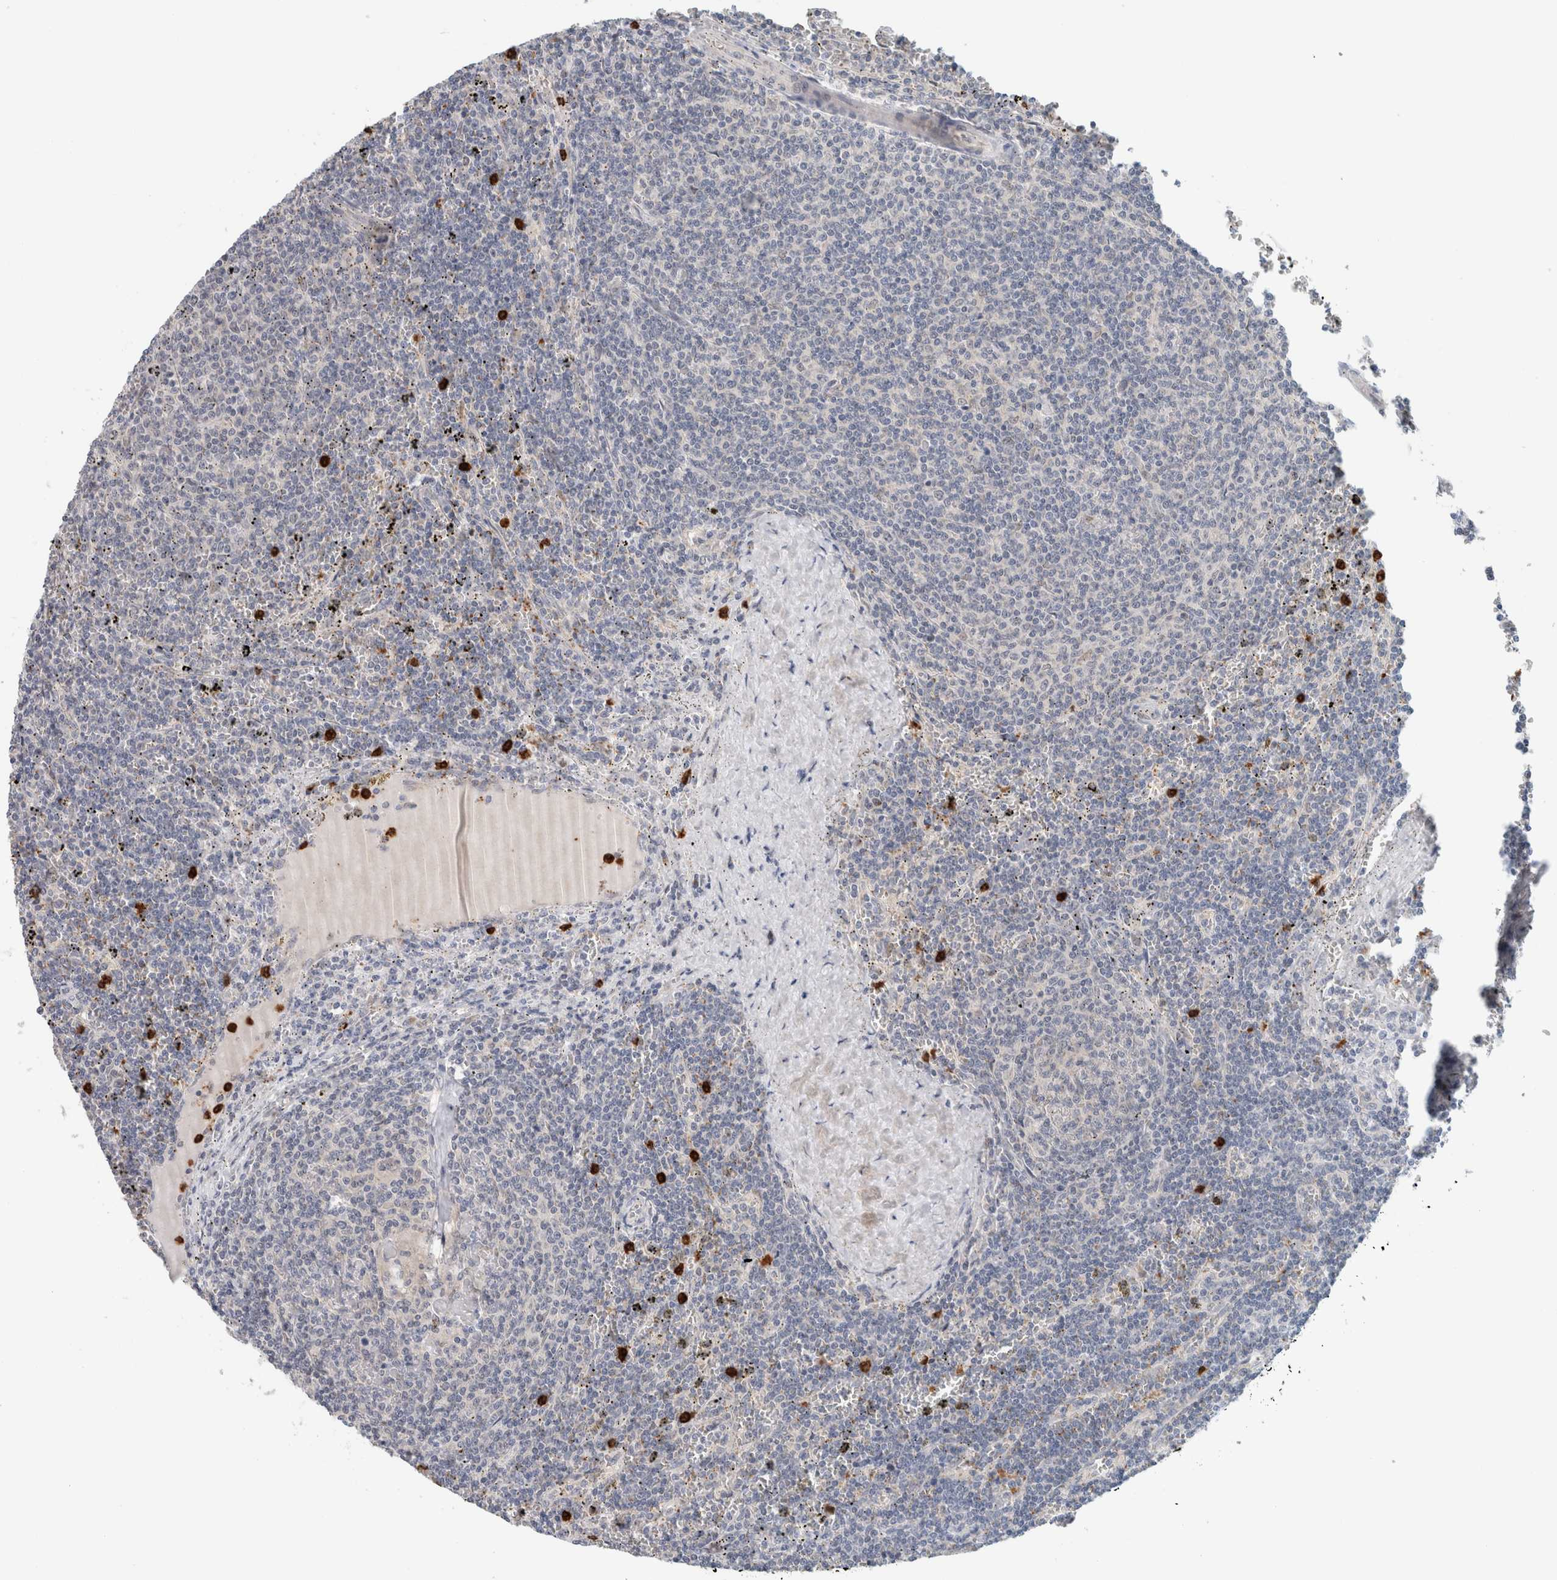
{"staining": {"intensity": "negative", "quantity": "none", "location": "none"}, "tissue": "lymphoma", "cell_type": "Tumor cells", "image_type": "cancer", "snomed": [{"axis": "morphology", "description": "Malignant lymphoma, non-Hodgkin's type, Low grade"}, {"axis": "topography", "description": "Spleen"}], "caption": "Immunohistochemistry micrograph of human lymphoma stained for a protein (brown), which demonstrates no staining in tumor cells.", "gene": "CRAT", "patient": {"sex": "female", "age": 50}}